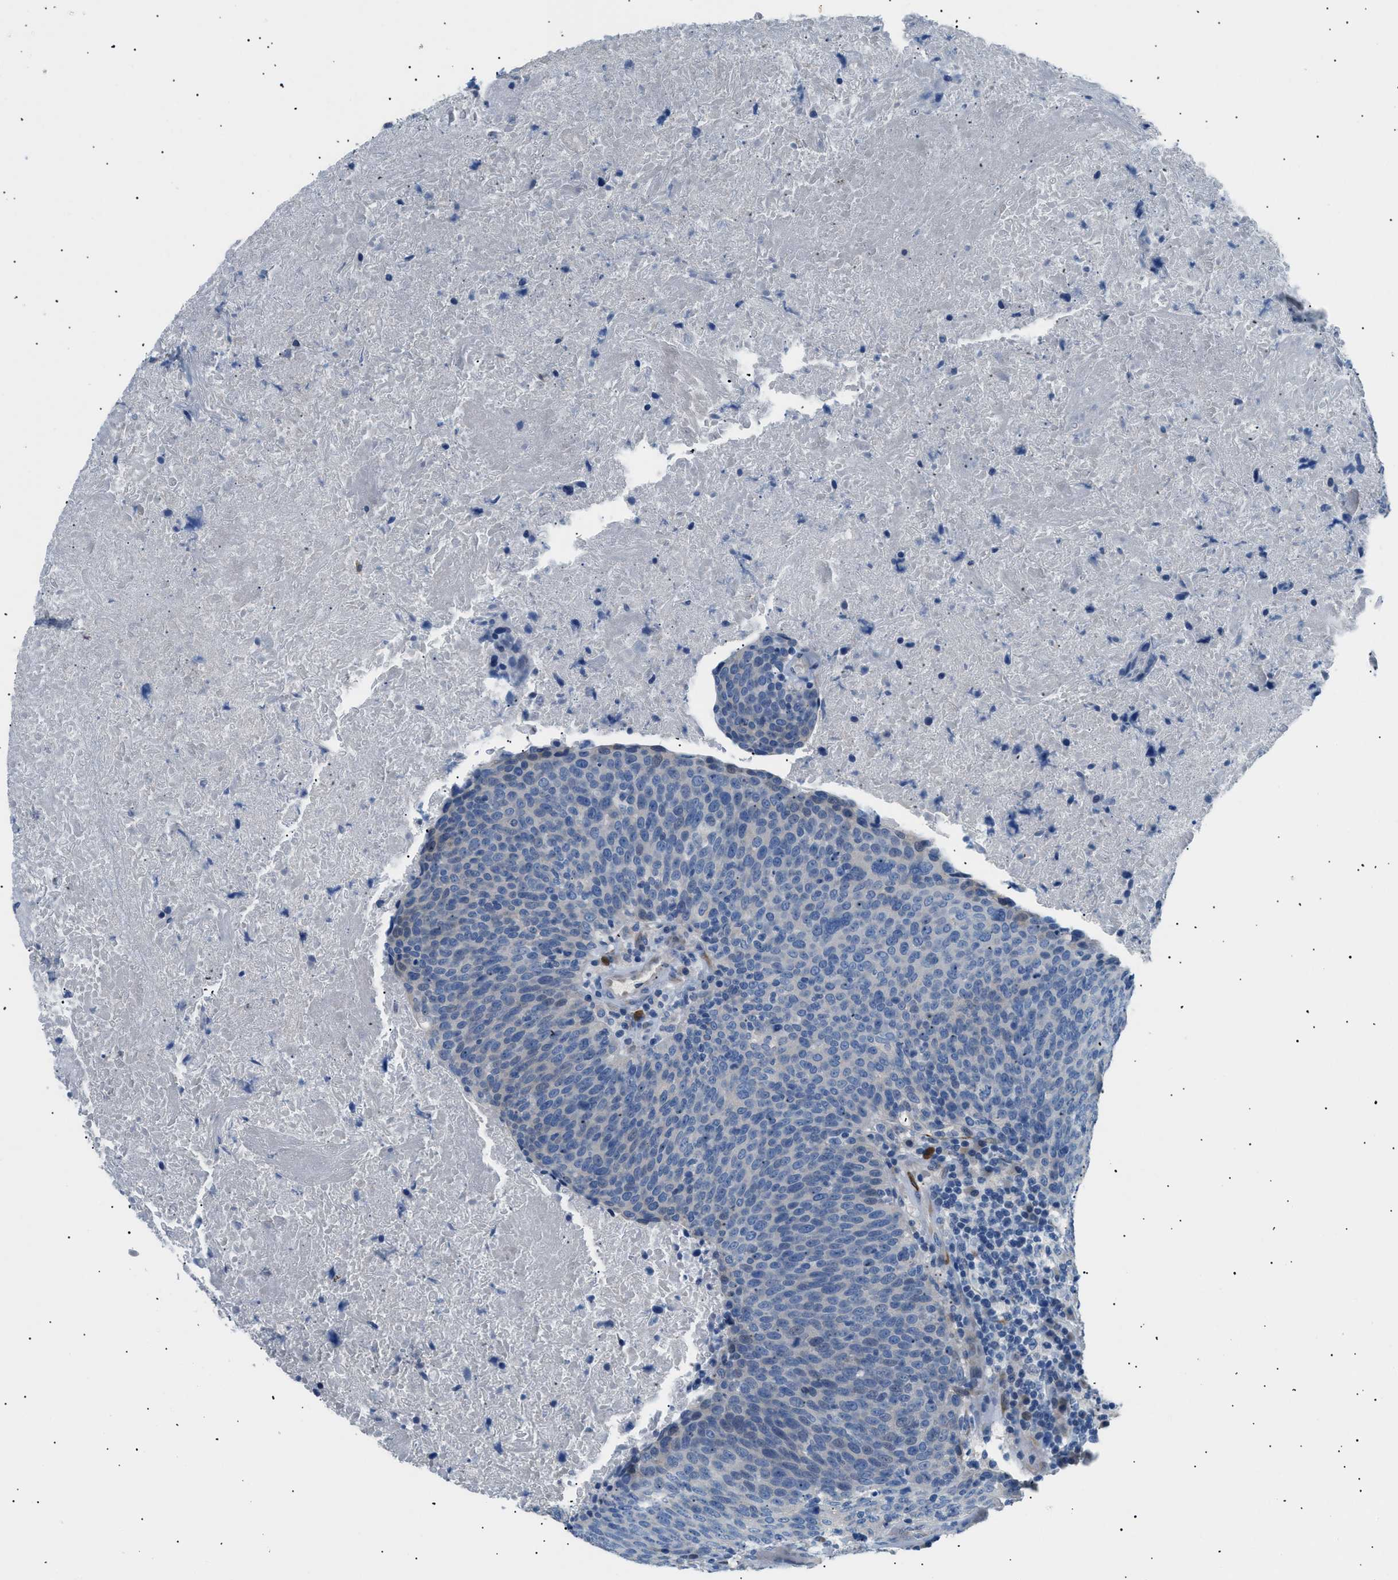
{"staining": {"intensity": "negative", "quantity": "none", "location": "none"}, "tissue": "head and neck cancer", "cell_type": "Tumor cells", "image_type": "cancer", "snomed": [{"axis": "morphology", "description": "Squamous cell carcinoma, NOS"}, {"axis": "morphology", "description": "Squamous cell carcinoma, metastatic, NOS"}, {"axis": "topography", "description": "Lymph node"}, {"axis": "topography", "description": "Head-Neck"}], "caption": "Tumor cells show no significant expression in head and neck squamous cell carcinoma.", "gene": "ICA1", "patient": {"sex": "male", "age": 62}}